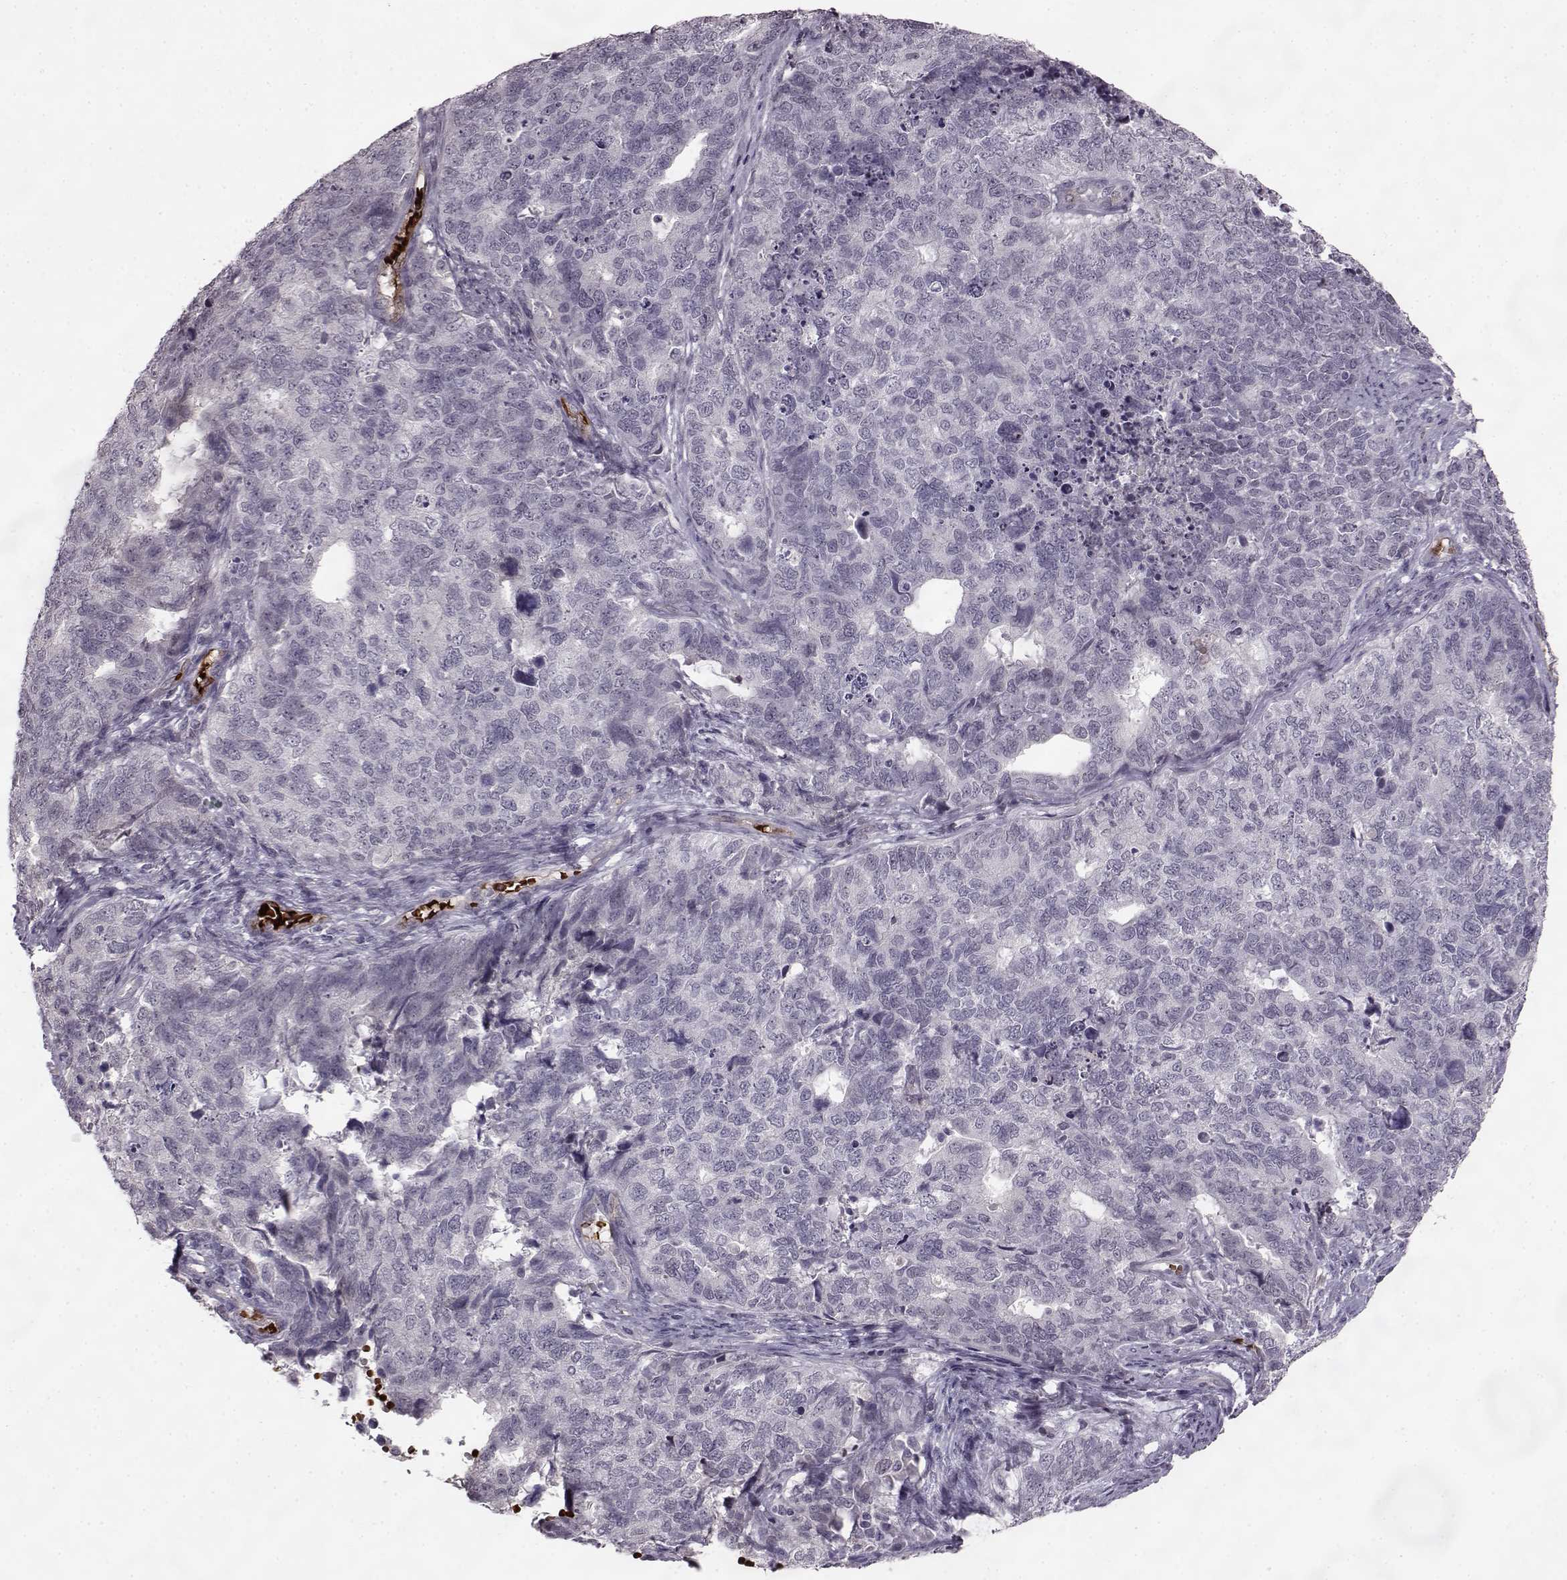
{"staining": {"intensity": "negative", "quantity": "none", "location": "none"}, "tissue": "cervical cancer", "cell_type": "Tumor cells", "image_type": "cancer", "snomed": [{"axis": "morphology", "description": "Squamous cell carcinoma, NOS"}, {"axis": "topography", "description": "Cervix"}], "caption": "An immunohistochemistry photomicrograph of cervical cancer (squamous cell carcinoma) is shown. There is no staining in tumor cells of cervical cancer (squamous cell carcinoma).", "gene": "PROP1", "patient": {"sex": "female", "age": 63}}